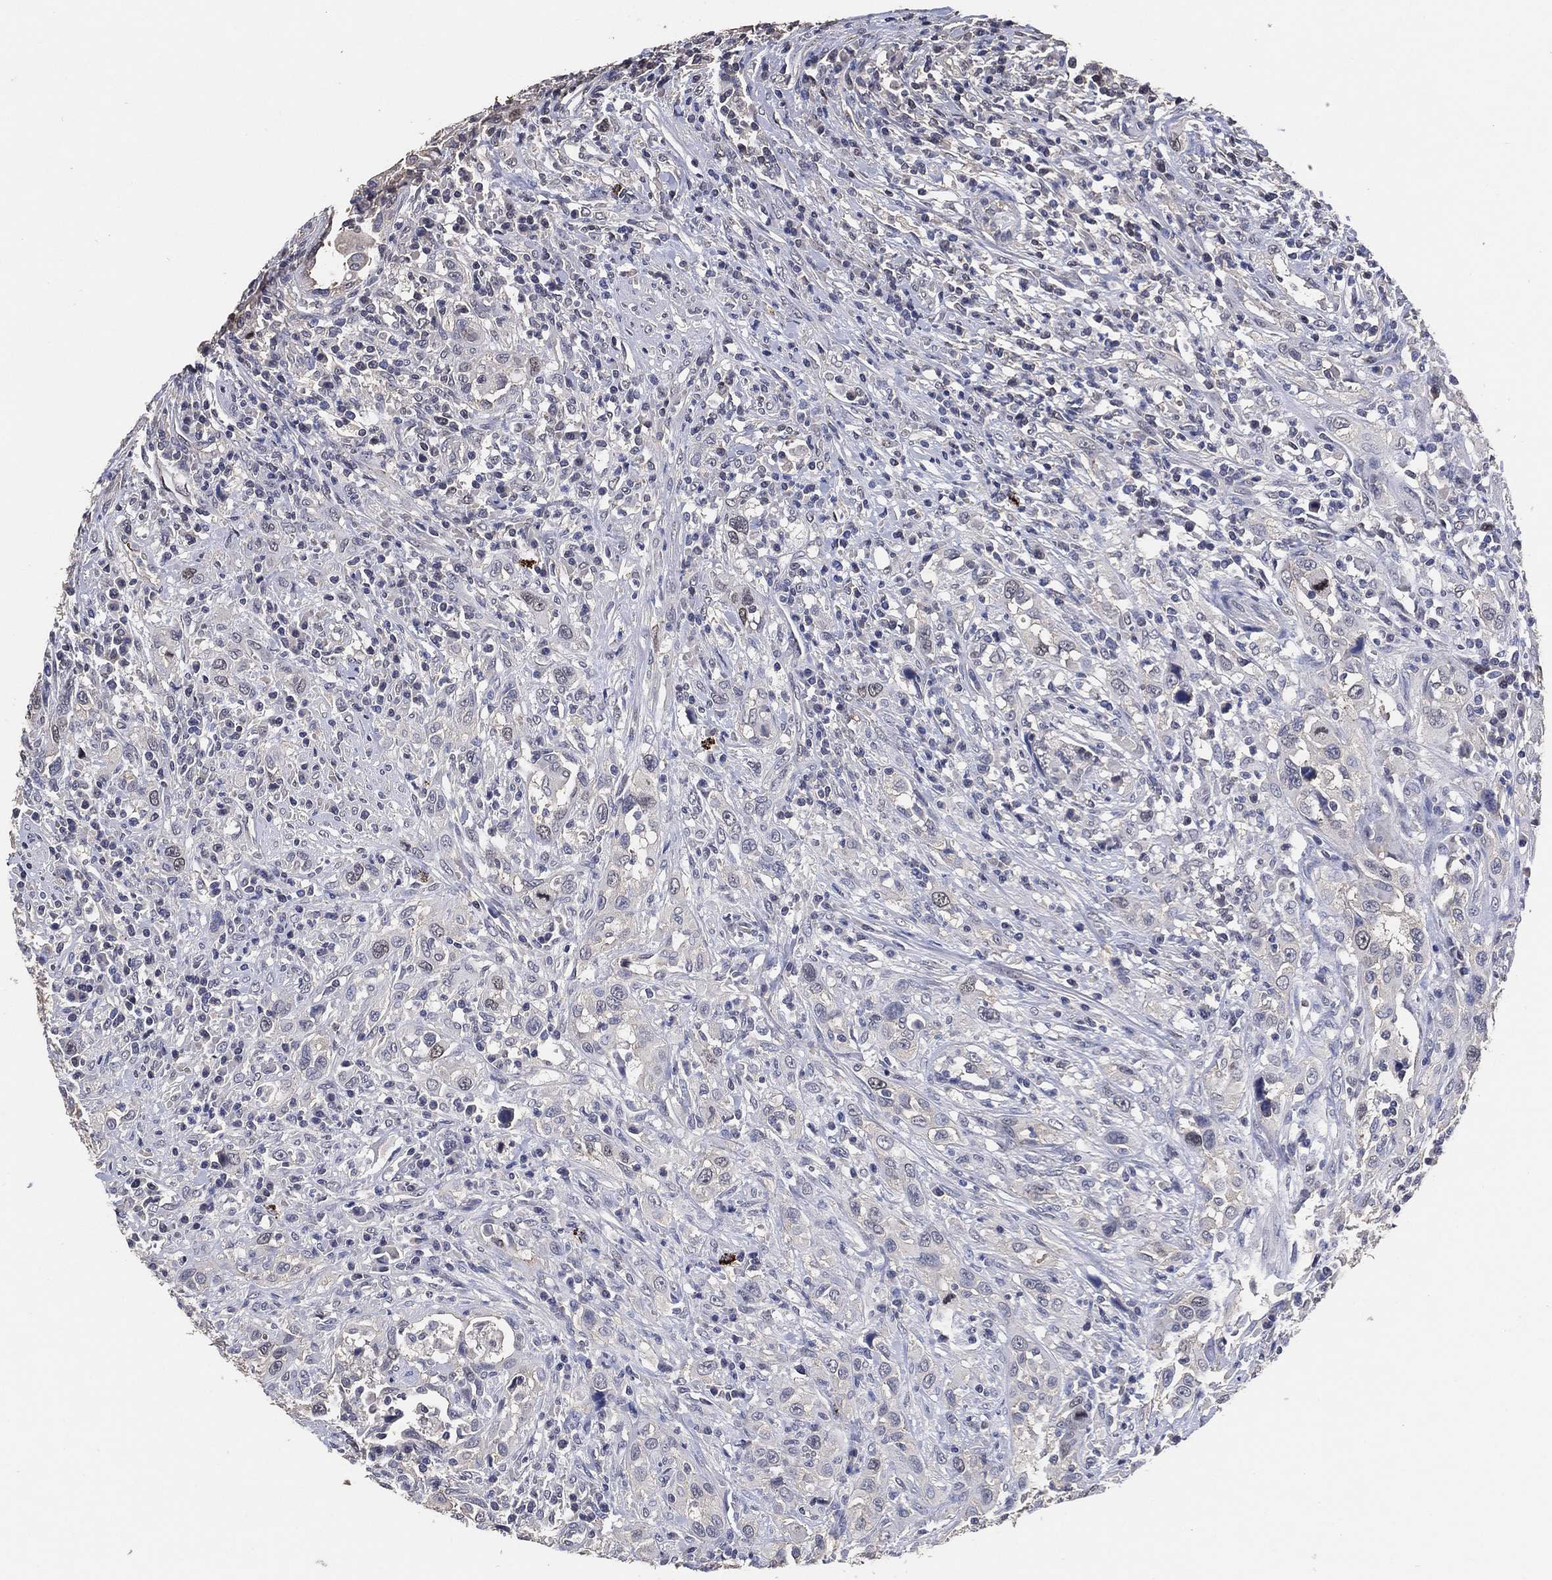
{"staining": {"intensity": "negative", "quantity": "none", "location": "none"}, "tissue": "urothelial cancer", "cell_type": "Tumor cells", "image_type": "cancer", "snomed": [{"axis": "morphology", "description": "Urothelial carcinoma, NOS"}, {"axis": "morphology", "description": "Urothelial carcinoma, High grade"}, {"axis": "topography", "description": "Urinary bladder"}], "caption": "DAB (3,3'-diaminobenzidine) immunohistochemical staining of transitional cell carcinoma shows no significant staining in tumor cells.", "gene": "KLK5", "patient": {"sex": "female", "age": 64}}